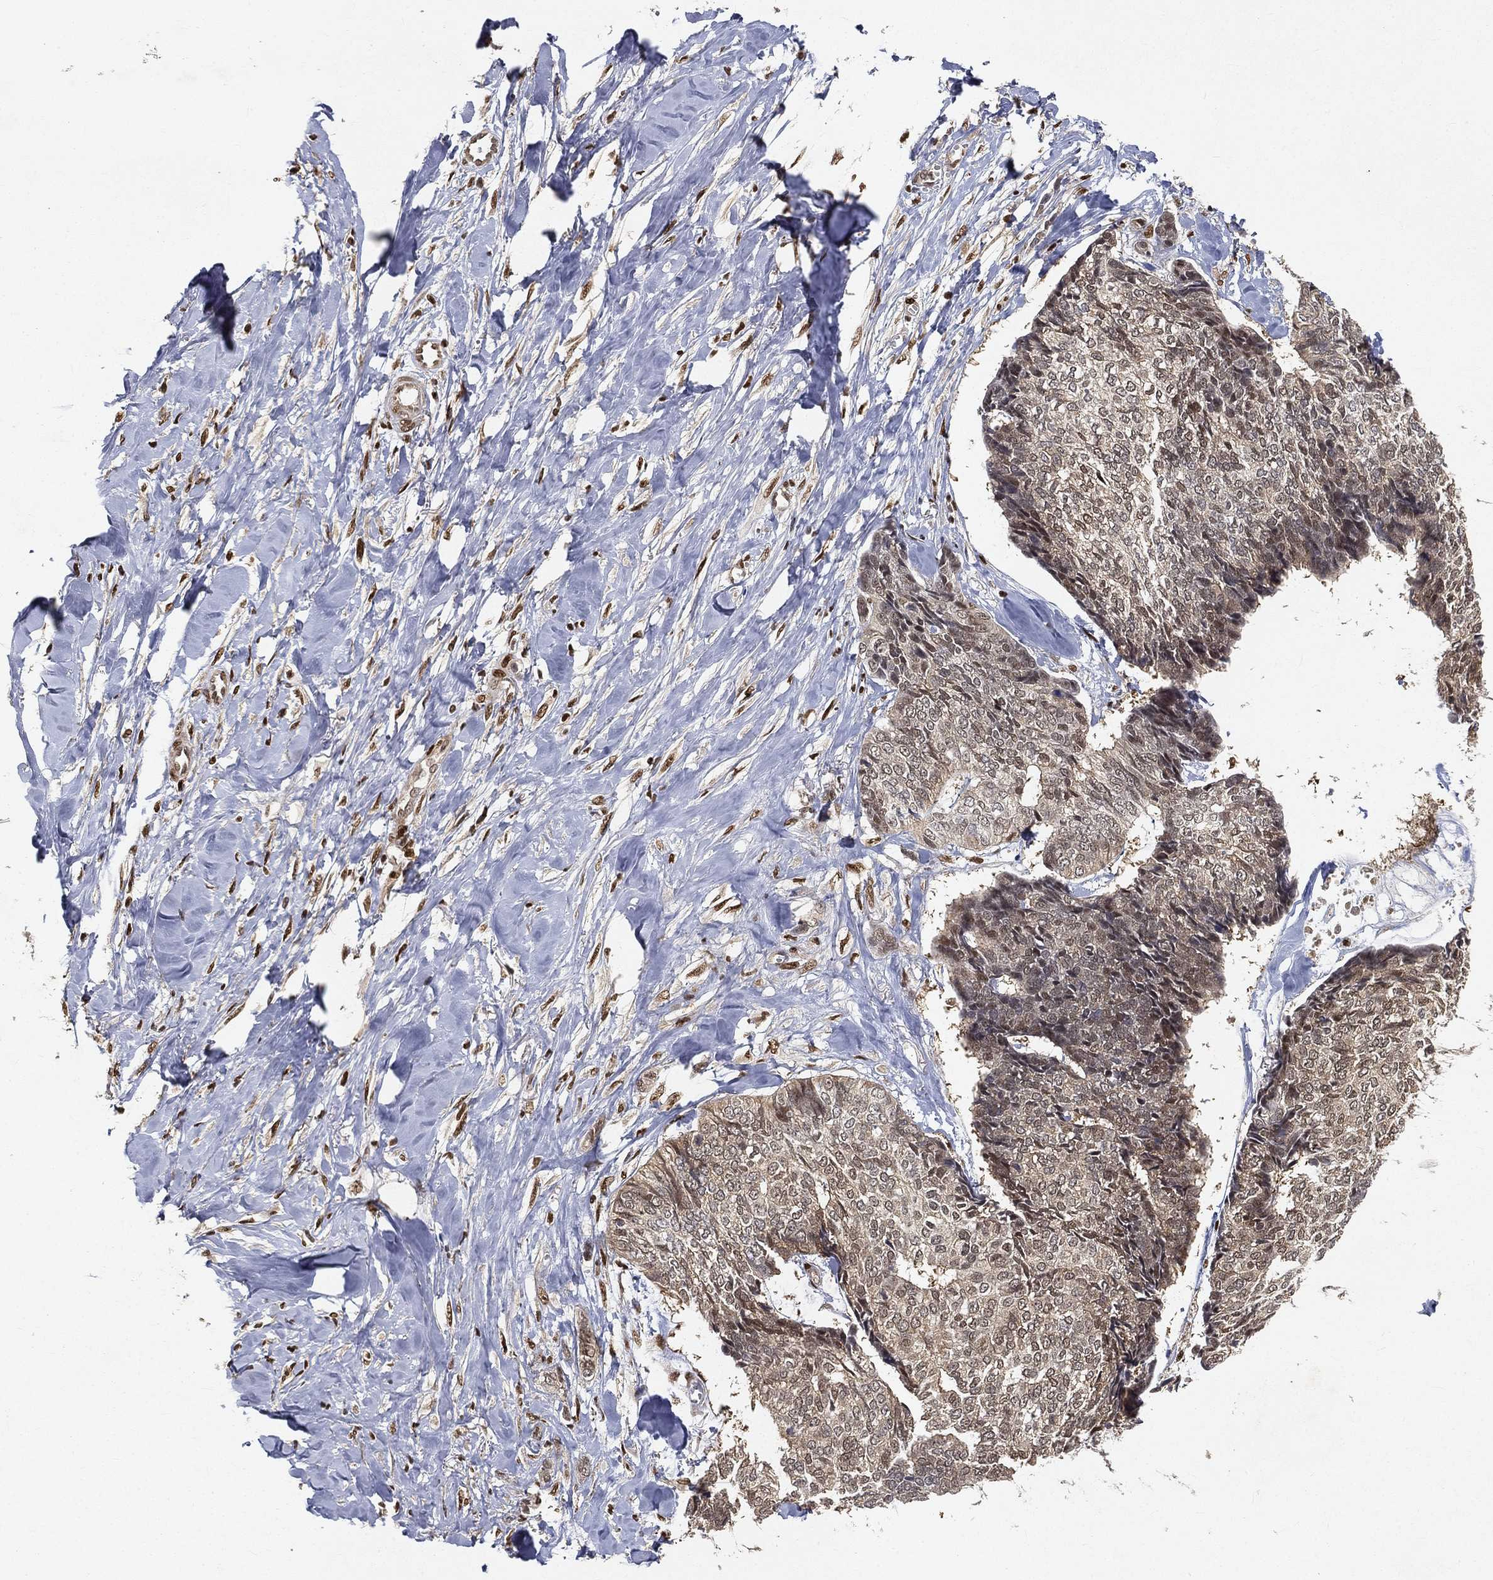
{"staining": {"intensity": "negative", "quantity": "none", "location": "none"}, "tissue": "skin cancer", "cell_type": "Tumor cells", "image_type": "cancer", "snomed": [{"axis": "morphology", "description": "Basal cell carcinoma"}, {"axis": "topography", "description": "Skin"}], "caption": "Basal cell carcinoma (skin) stained for a protein using IHC displays no expression tumor cells.", "gene": "CRTC3", "patient": {"sex": "male", "age": 86}}